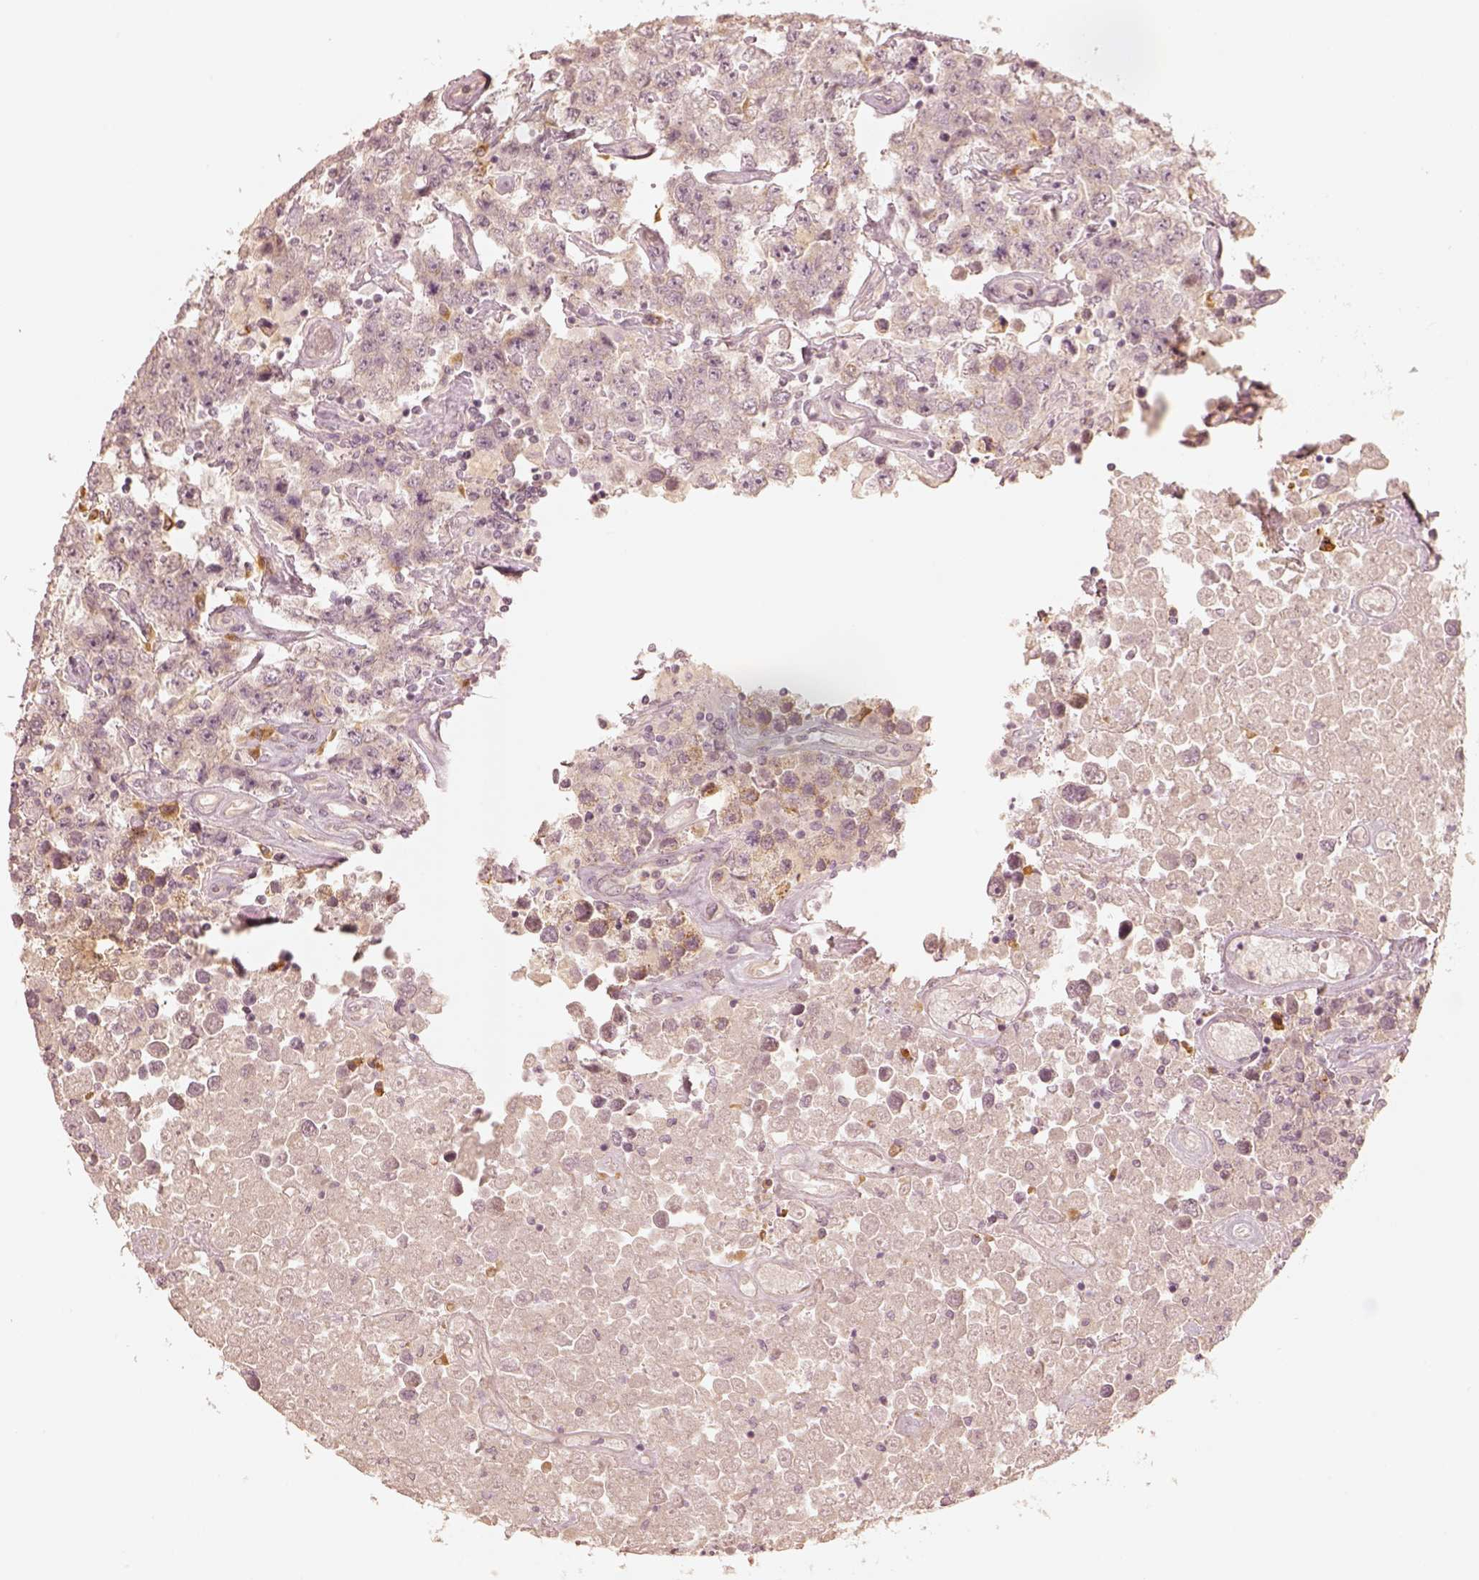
{"staining": {"intensity": "negative", "quantity": "none", "location": "none"}, "tissue": "testis cancer", "cell_type": "Tumor cells", "image_type": "cancer", "snomed": [{"axis": "morphology", "description": "Seminoma, NOS"}, {"axis": "topography", "description": "Testis"}], "caption": "There is no significant expression in tumor cells of seminoma (testis). The staining is performed using DAB brown chromogen with nuclei counter-stained in using hematoxylin.", "gene": "GORASP2", "patient": {"sex": "male", "age": 52}}